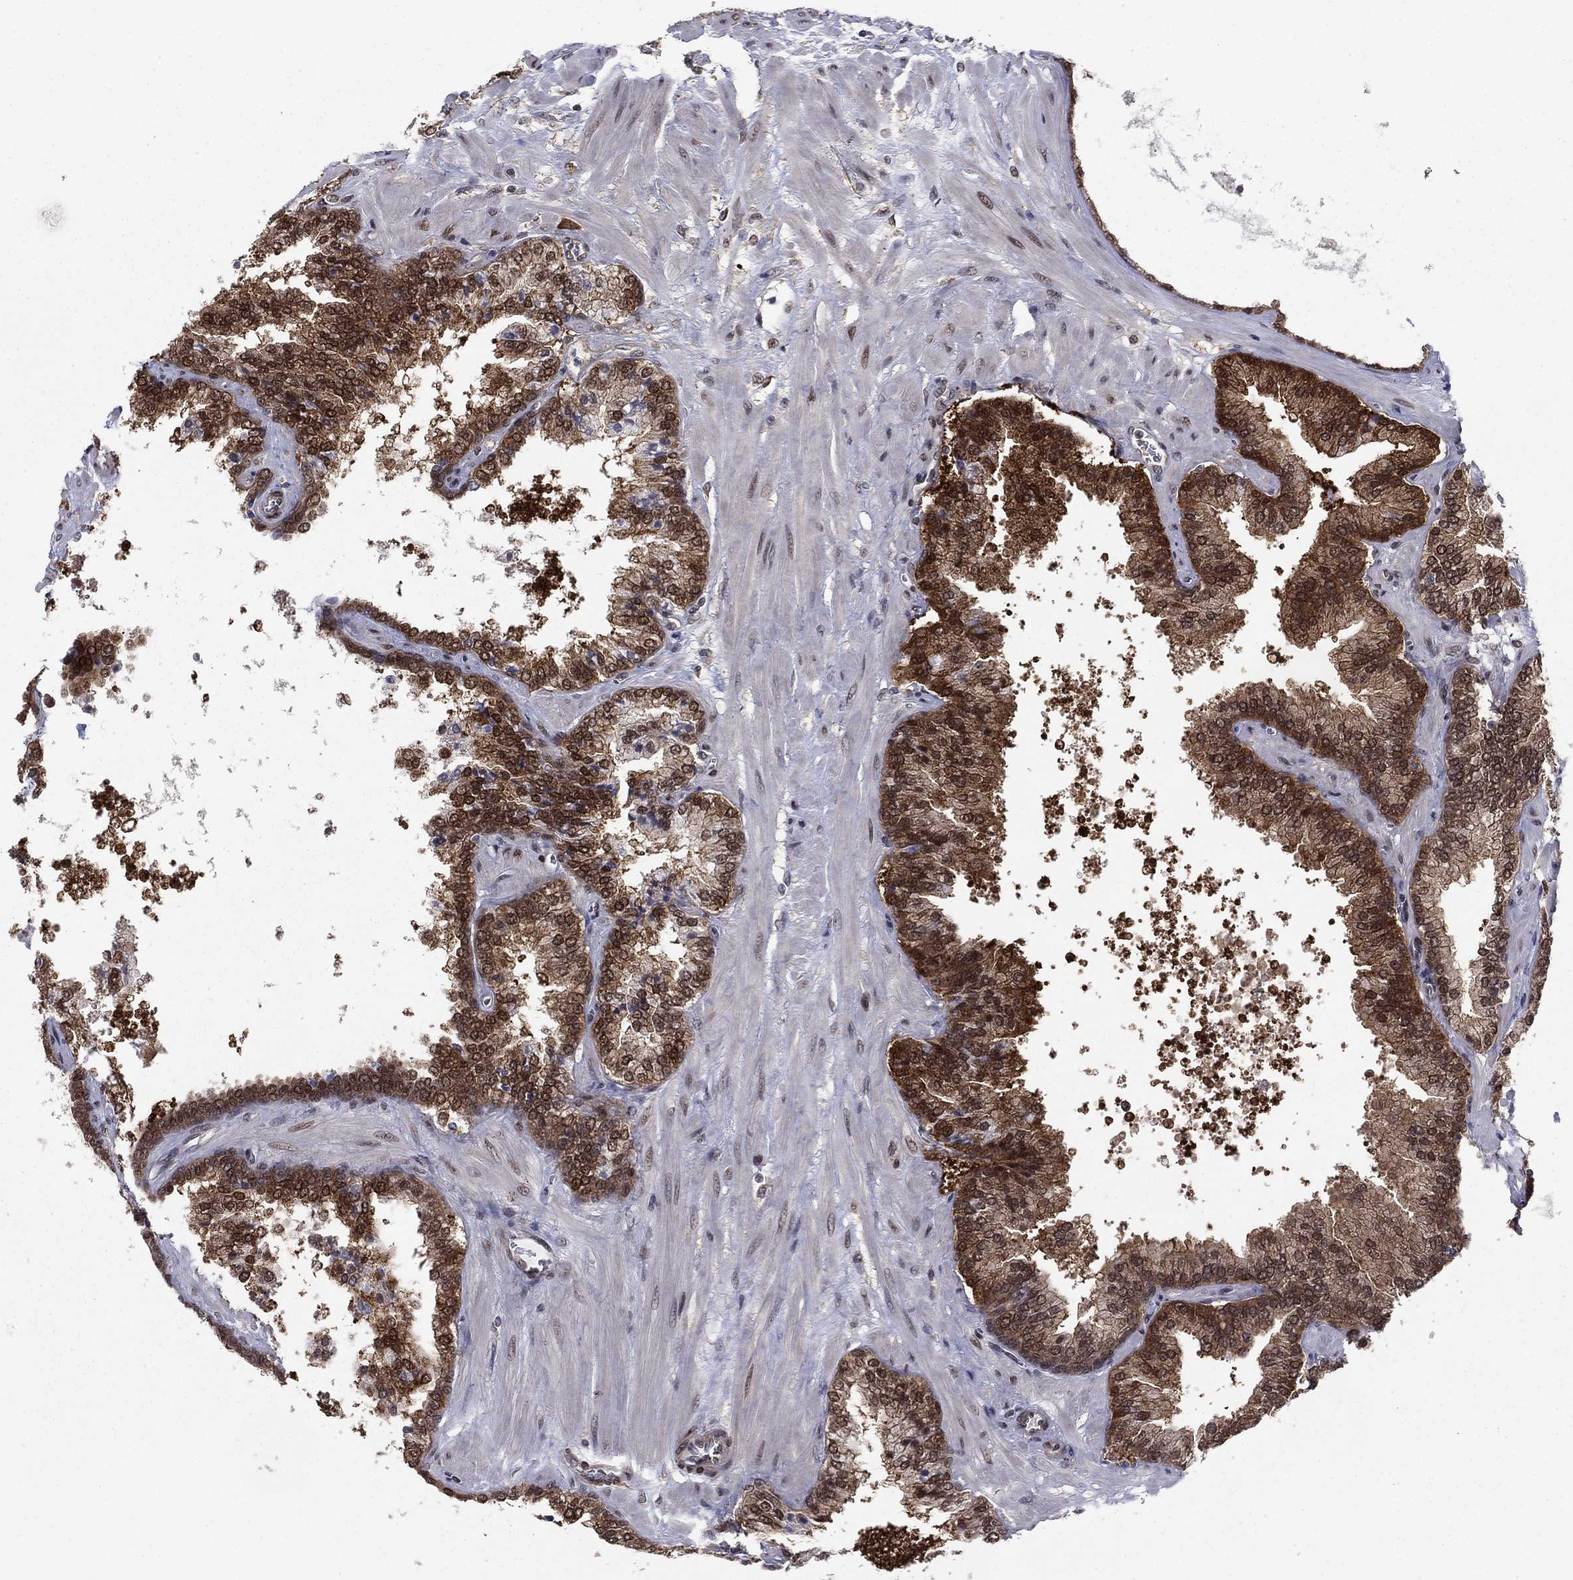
{"staining": {"intensity": "strong", "quantity": ">75%", "location": "cytoplasmic/membranous"}, "tissue": "prostate cancer", "cell_type": "Tumor cells", "image_type": "cancer", "snomed": [{"axis": "morphology", "description": "Adenocarcinoma, NOS"}, {"axis": "topography", "description": "Prostate"}], "caption": "A brown stain labels strong cytoplasmic/membranous positivity of a protein in human adenocarcinoma (prostate) tumor cells. The staining was performed using DAB (3,3'-diaminobenzidine) to visualize the protein expression in brown, while the nuclei were stained in blue with hematoxylin (Magnification: 20x).", "gene": "FKBP4", "patient": {"sex": "male", "age": 63}}